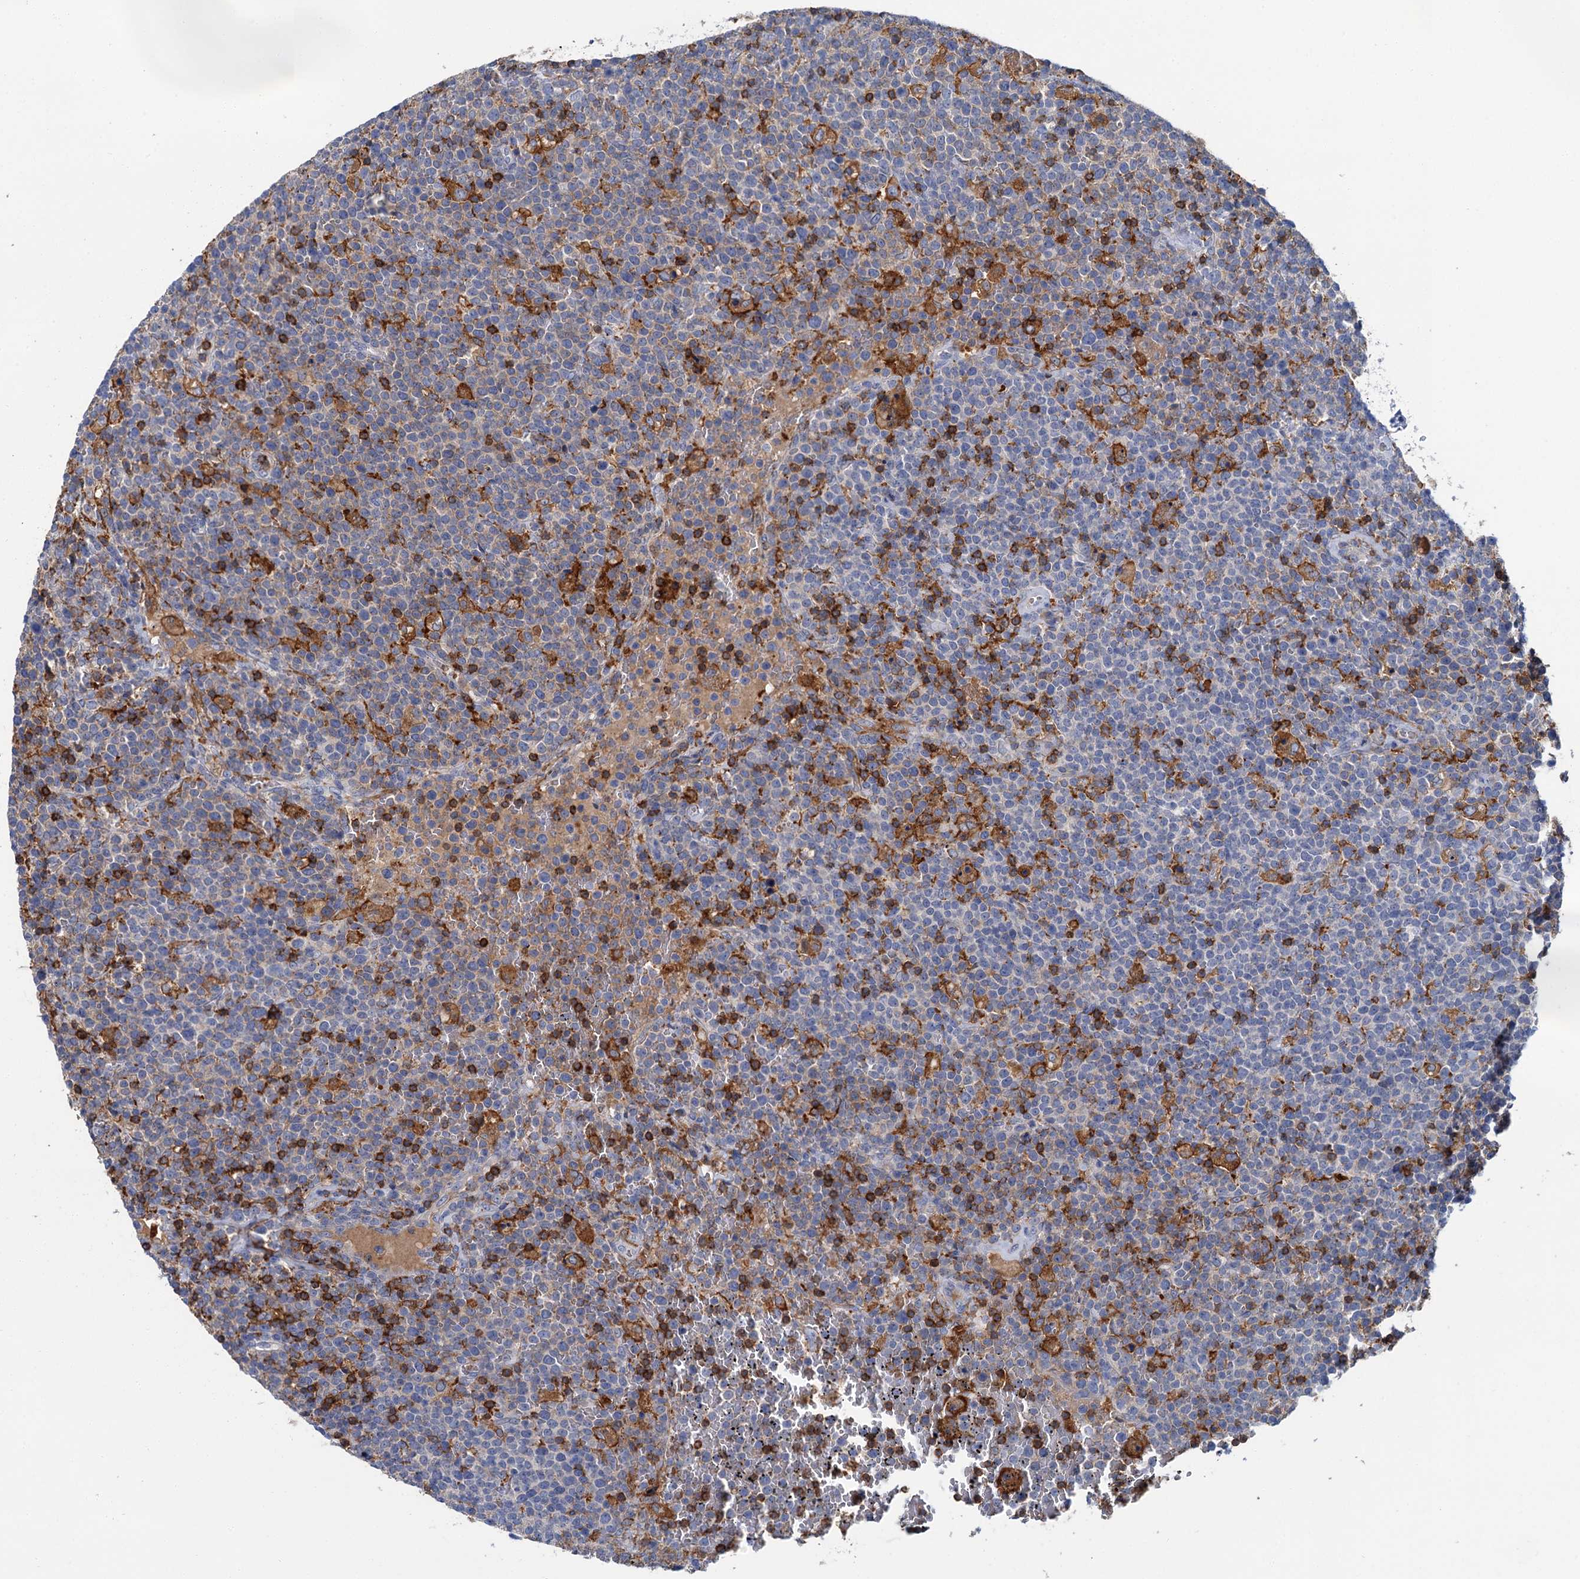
{"staining": {"intensity": "moderate", "quantity": "<25%", "location": "cytoplasmic/membranous"}, "tissue": "lymphoma", "cell_type": "Tumor cells", "image_type": "cancer", "snomed": [{"axis": "morphology", "description": "Malignant lymphoma, non-Hodgkin's type, High grade"}, {"axis": "topography", "description": "Lymph node"}], "caption": "A brown stain highlights moderate cytoplasmic/membranous positivity of a protein in lymphoma tumor cells.", "gene": "FGFR2", "patient": {"sex": "male", "age": 61}}